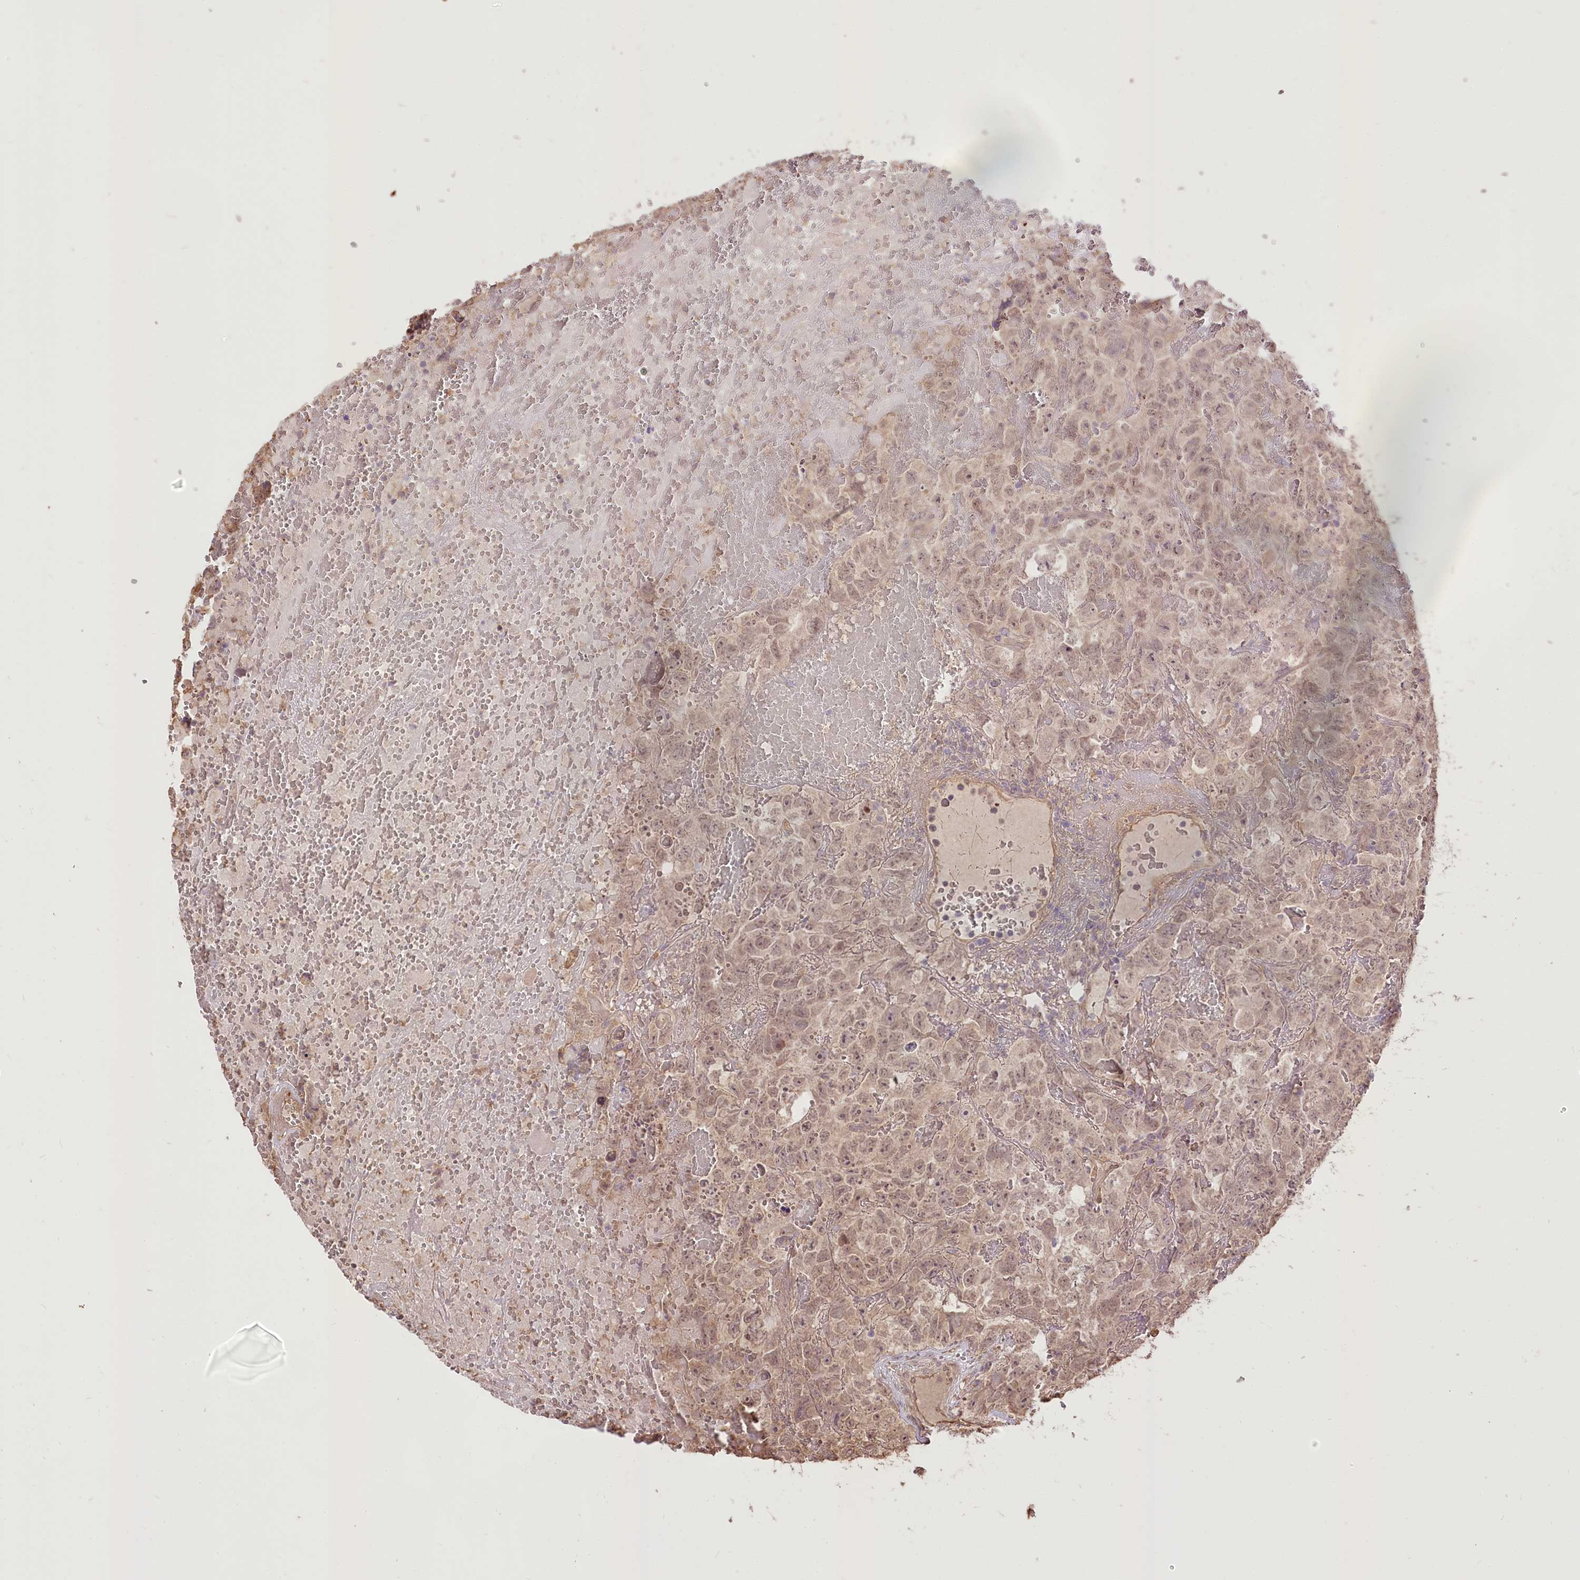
{"staining": {"intensity": "moderate", "quantity": ">75%", "location": "cytoplasmic/membranous,nuclear"}, "tissue": "testis cancer", "cell_type": "Tumor cells", "image_type": "cancer", "snomed": [{"axis": "morphology", "description": "Carcinoma, Embryonal, NOS"}, {"axis": "topography", "description": "Testis"}], "caption": "Immunohistochemical staining of embryonal carcinoma (testis) displays medium levels of moderate cytoplasmic/membranous and nuclear positivity in about >75% of tumor cells.", "gene": "R3HDM2", "patient": {"sex": "male", "age": 45}}